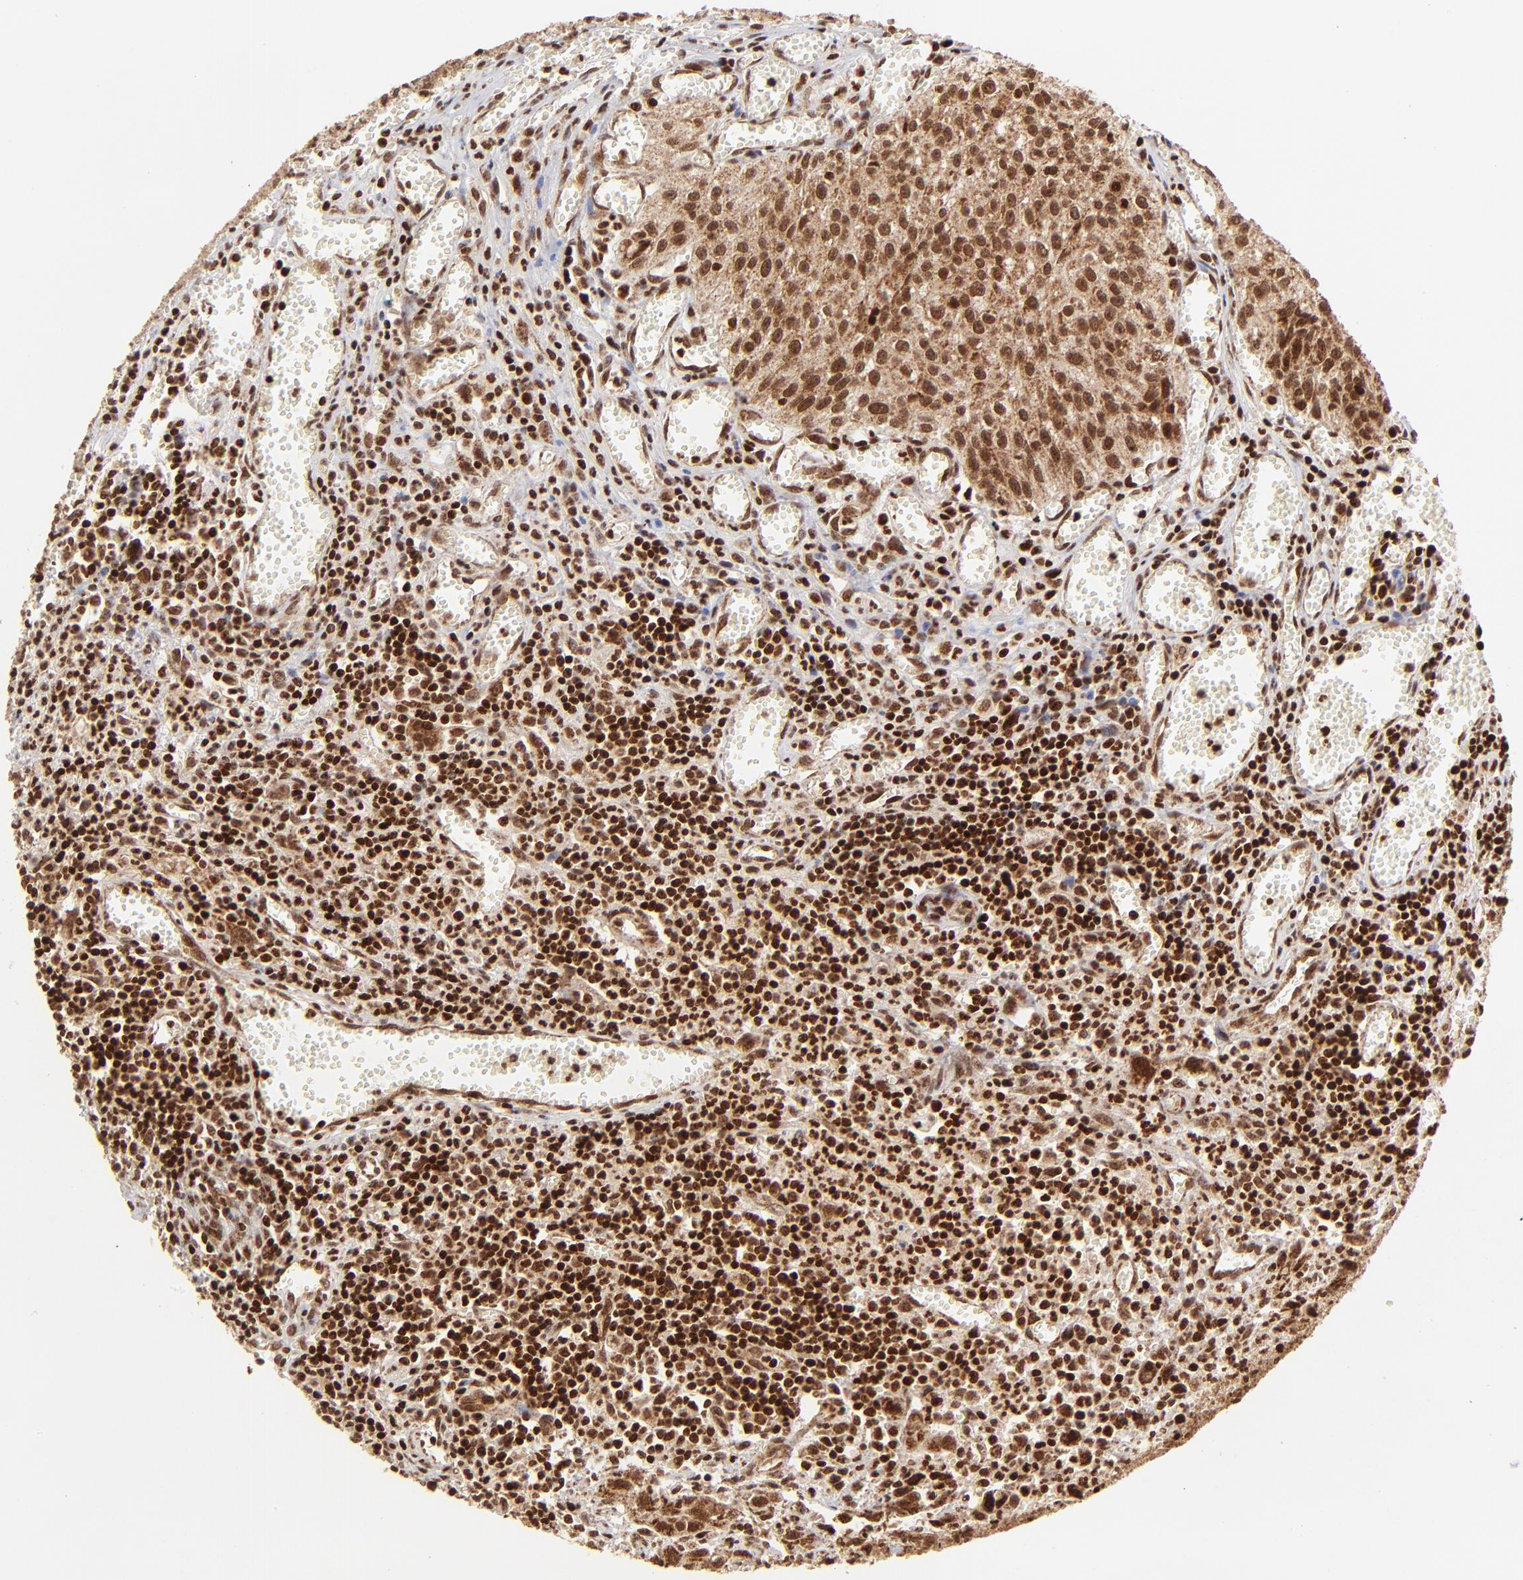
{"staining": {"intensity": "strong", "quantity": ">75%", "location": "cytoplasmic/membranous,nuclear"}, "tissue": "urothelial cancer", "cell_type": "Tumor cells", "image_type": "cancer", "snomed": [{"axis": "morphology", "description": "Urothelial carcinoma, High grade"}, {"axis": "topography", "description": "Urinary bladder"}], "caption": "This is a histology image of immunohistochemistry staining of urothelial cancer, which shows strong staining in the cytoplasmic/membranous and nuclear of tumor cells.", "gene": "MED15", "patient": {"sex": "male", "age": 66}}